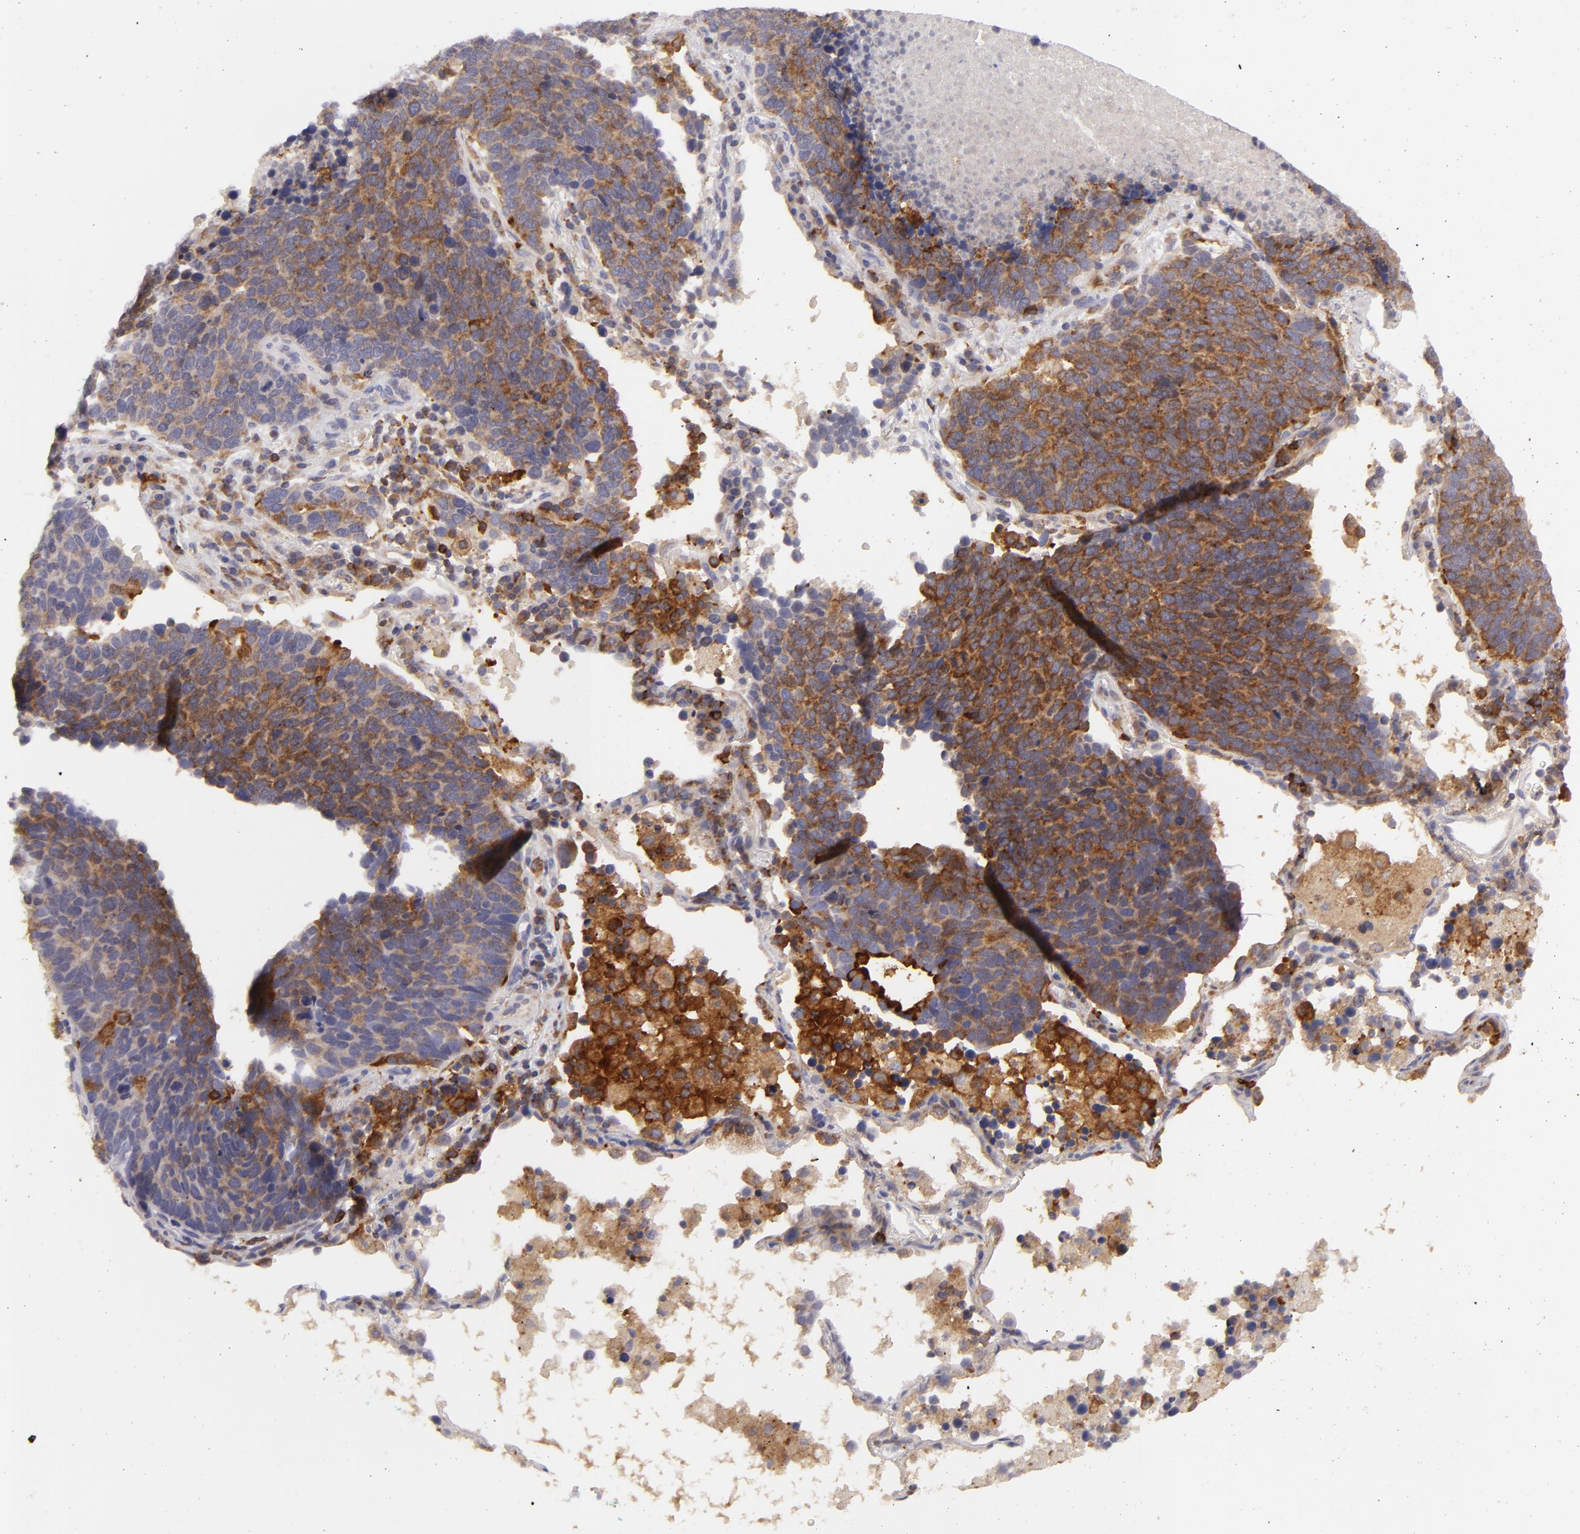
{"staining": {"intensity": "moderate", "quantity": "25%-75%", "location": "cytoplasmic/membranous"}, "tissue": "lung cancer", "cell_type": "Tumor cells", "image_type": "cancer", "snomed": [{"axis": "morphology", "description": "Neoplasm, malignant, NOS"}, {"axis": "topography", "description": "Lung"}], "caption": "This histopathology image displays immunohistochemistry staining of lung cancer (neoplasm (malignant)), with medium moderate cytoplasmic/membranous expression in approximately 25%-75% of tumor cells.", "gene": "MMP10", "patient": {"sex": "female", "age": 75}}